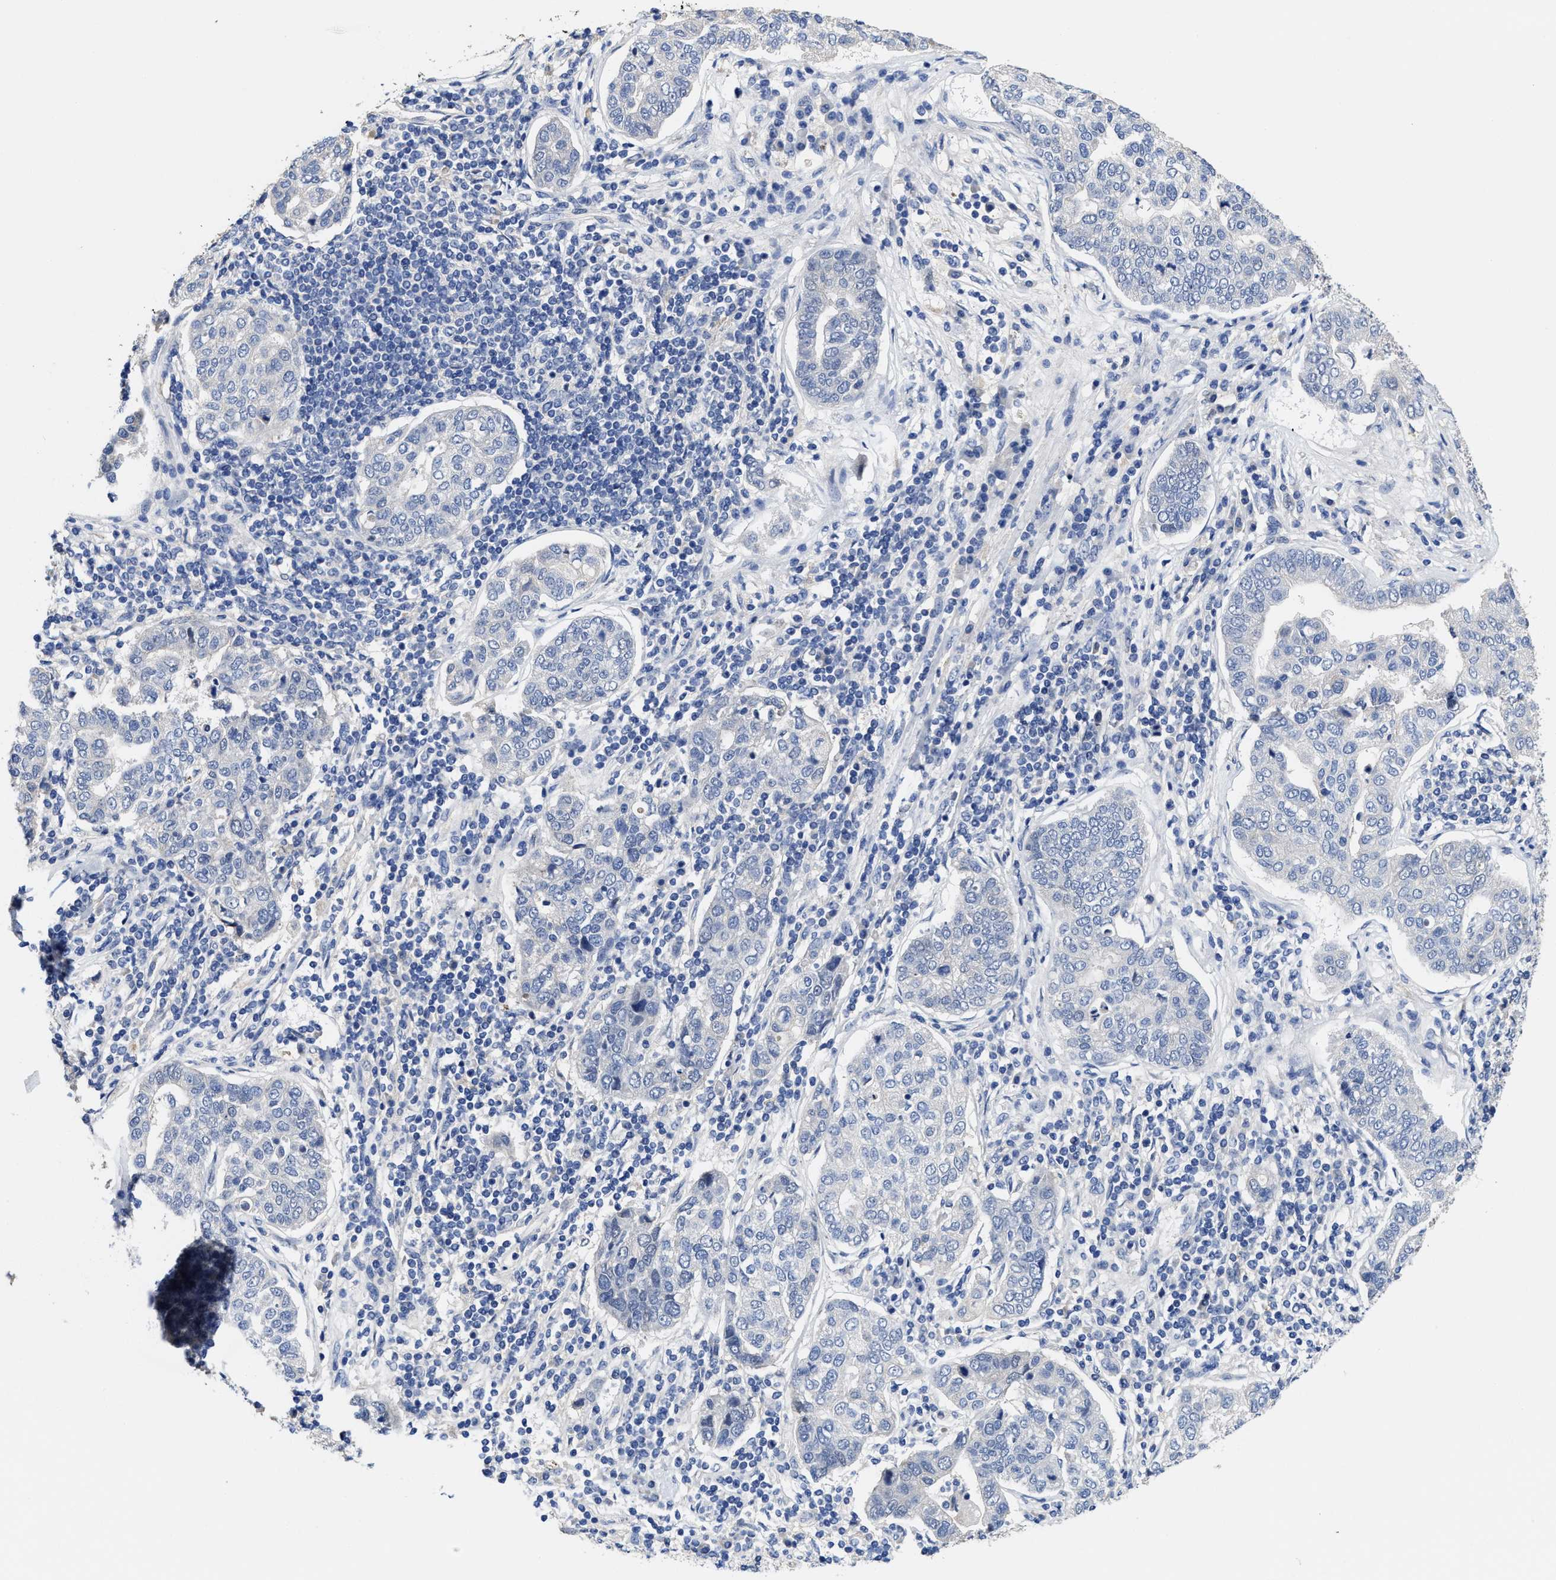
{"staining": {"intensity": "negative", "quantity": "none", "location": "none"}, "tissue": "pancreatic cancer", "cell_type": "Tumor cells", "image_type": "cancer", "snomed": [{"axis": "morphology", "description": "Adenocarcinoma, NOS"}, {"axis": "topography", "description": "Pancreas"}], "caption": "Pancreatic cancer was stained to show a protein in brown. There is no significant positivity in tumor cells.", "gene": "TRAF6", "patient": {"sex": "female", "age": 61}}